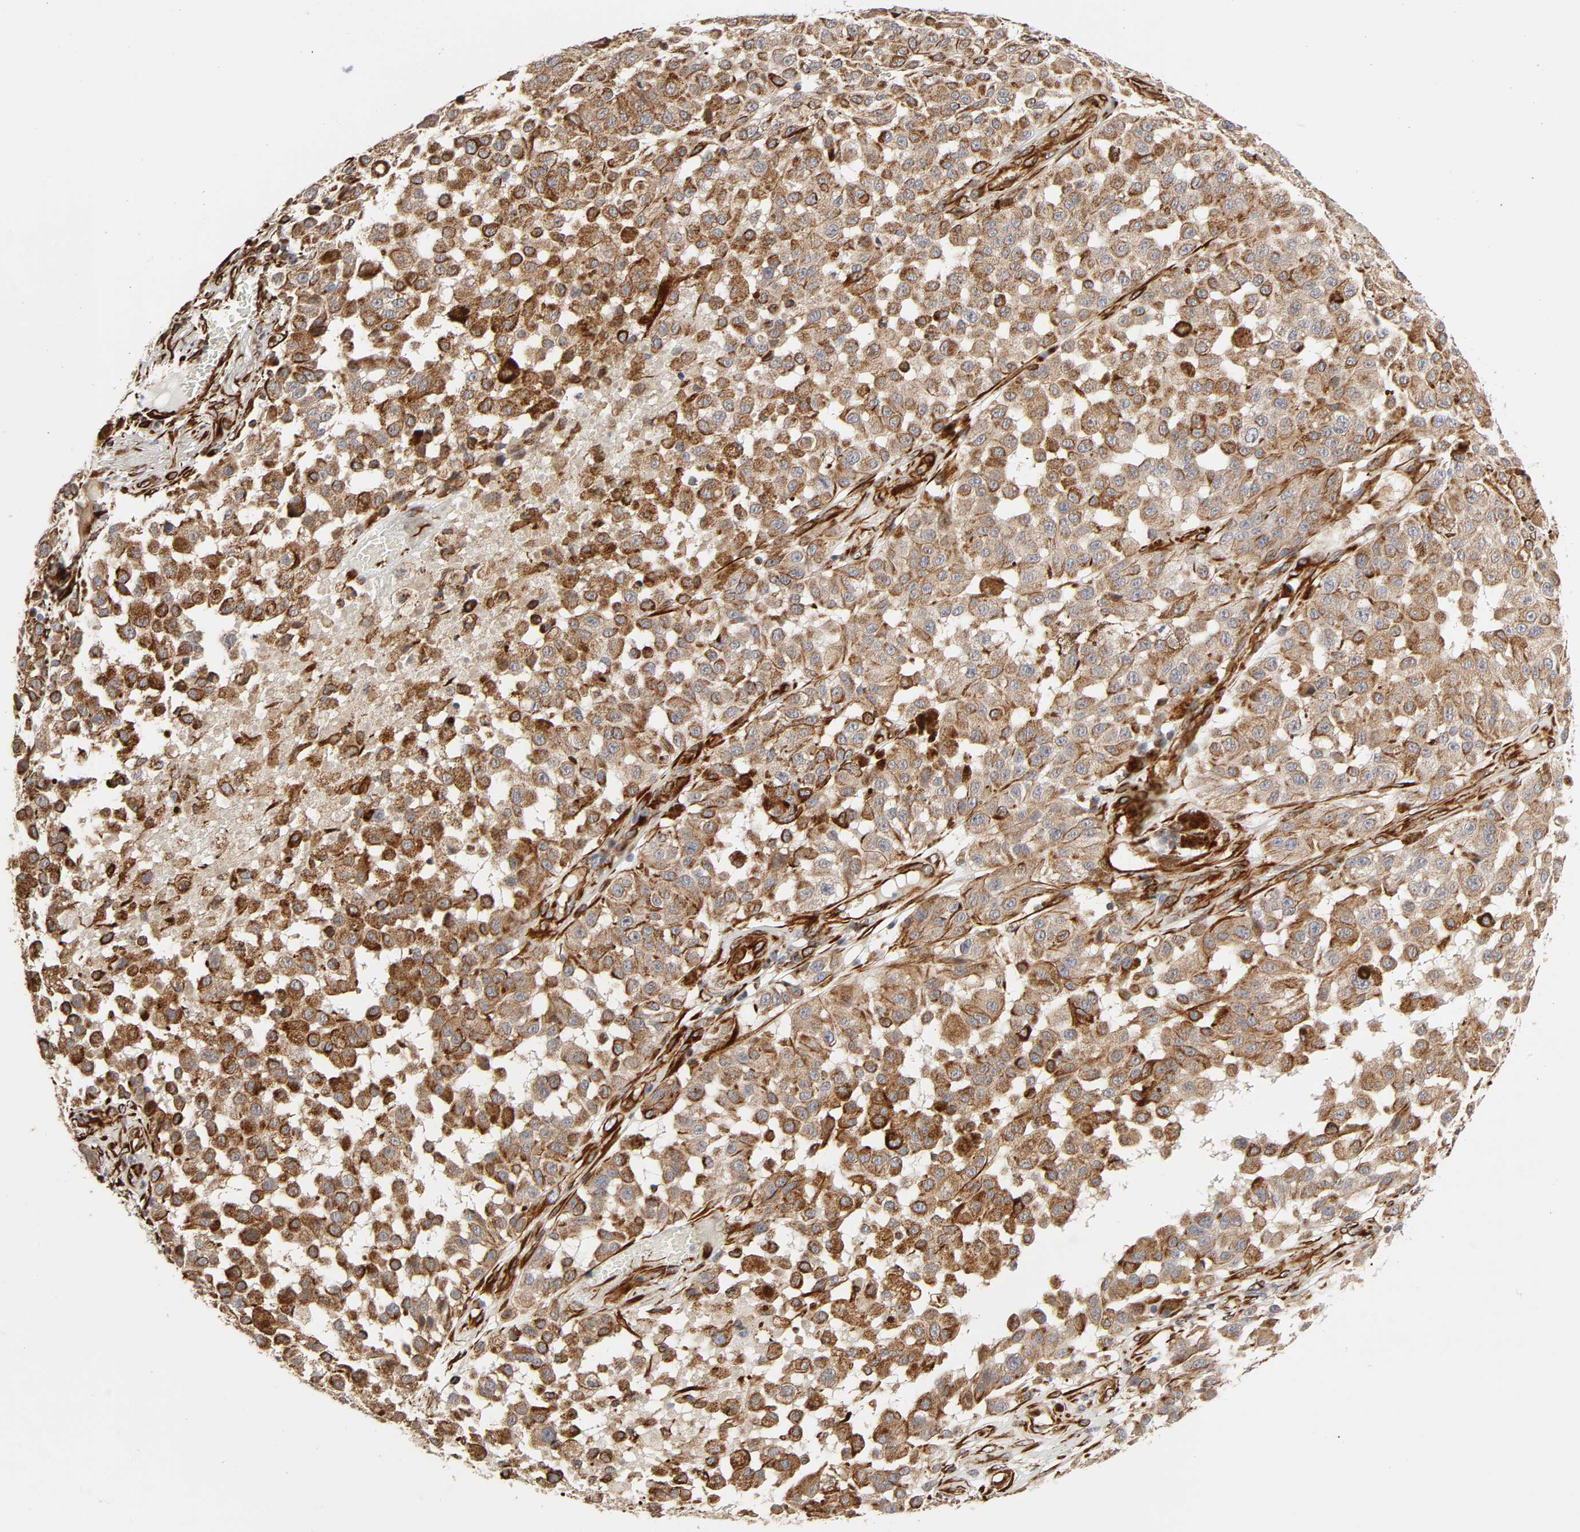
{"staining": {"intensity": "strong", "quantity": ">75%", "location": "cytoplasmic/membranous"}, "tissue": "melanoma", "cell_type": "Tumor cells", "image_type": "cancer", "snomed": [{"axis": "morphology", "description": "Malignant melanoma, NOS"}, {"axis": "topography", "description": "Skin"}], "caption": "Immunohistochemical staining of malignant melanoma demonstrates strong cytoplasmic/membranous protein expression in about >75% of tumor cells.", "gene": "FAM118A", "patient": {"sex": "female", "age": 64}}